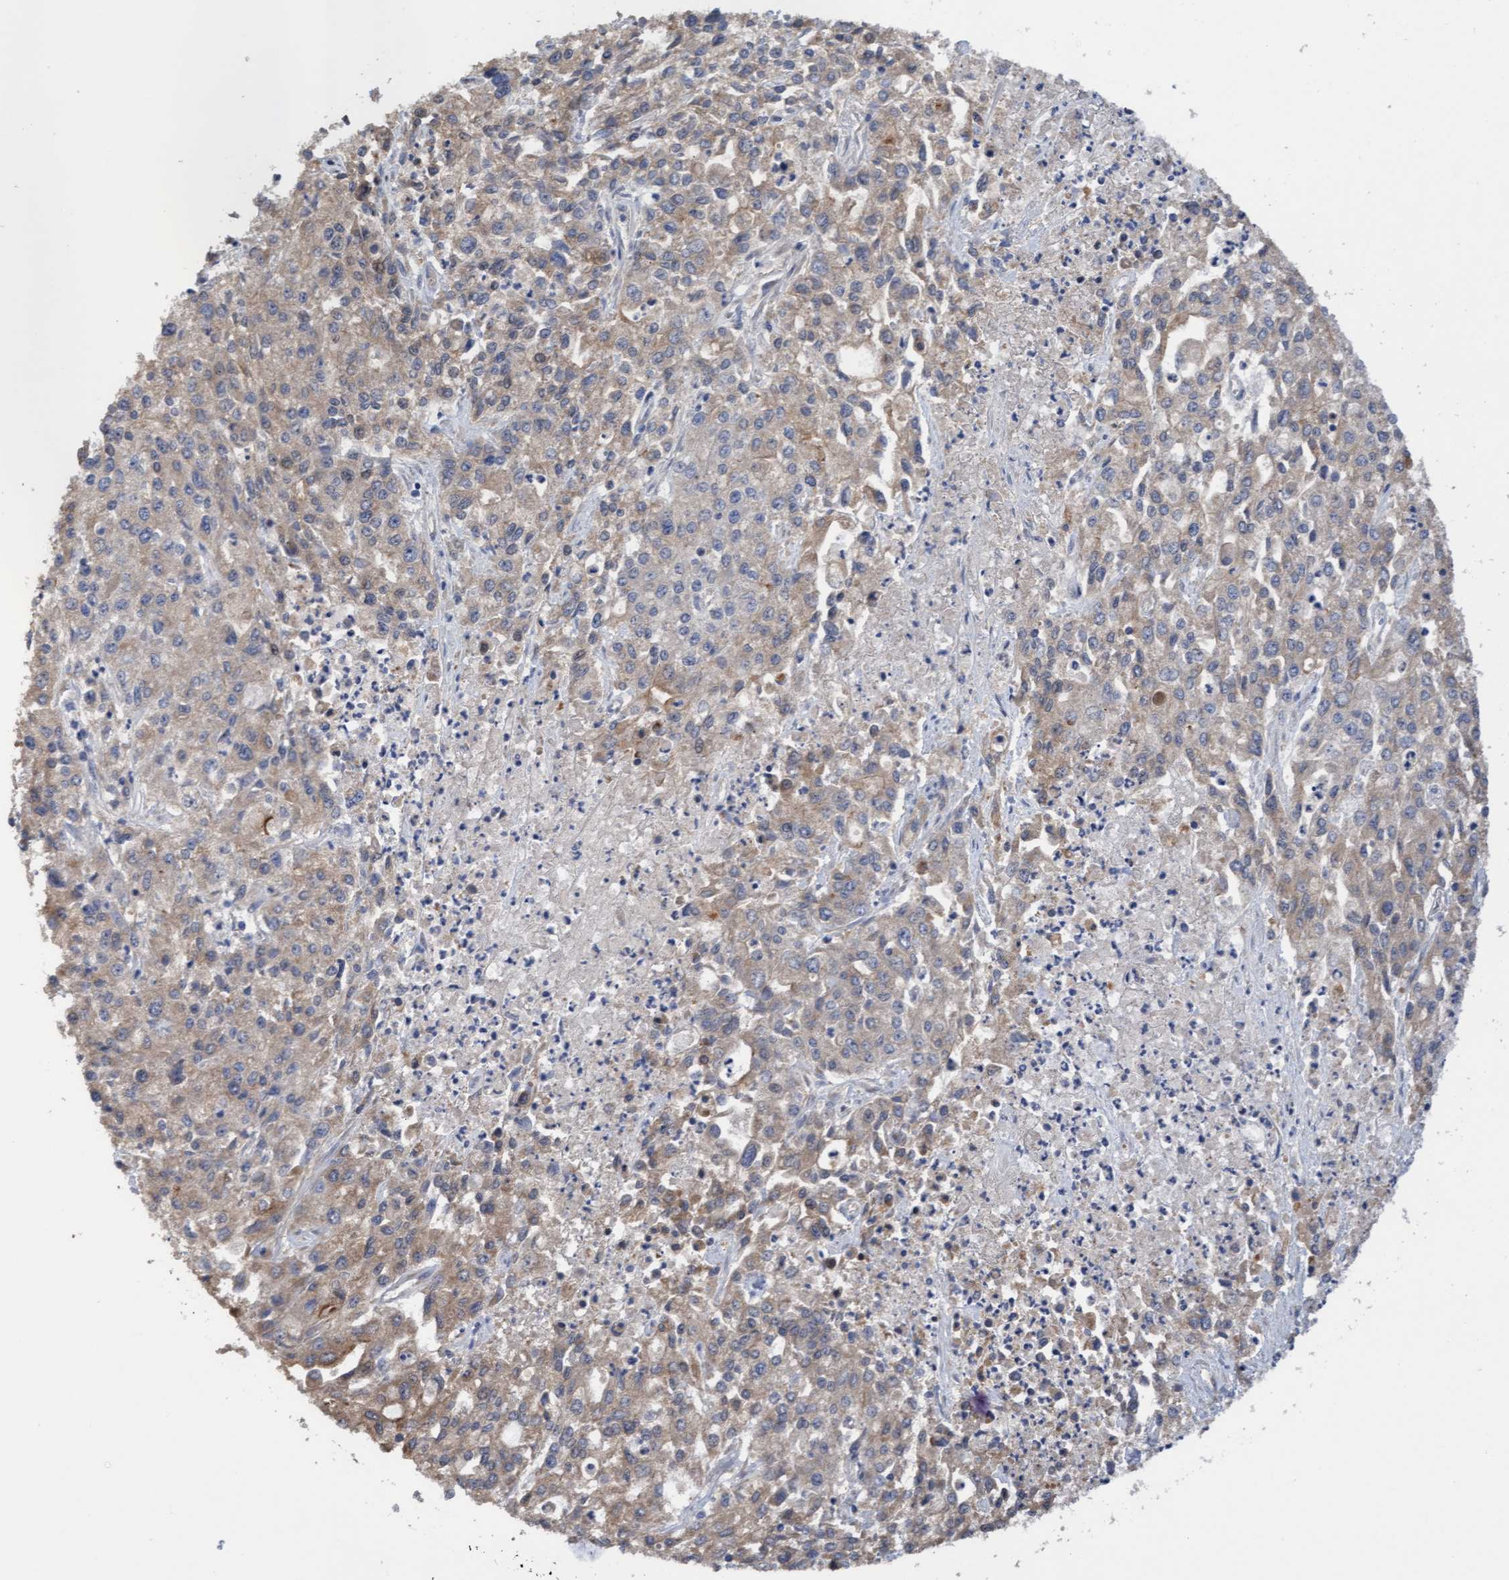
{"staining": {"intensity": "weak", "quantity": "25%-75%", "location": "cytoplasmic/membranous"}, "tissue": "endometrial cancer", "cell_type": "Tumor cells", "image_type": "cancer", "snomed": [{"axis": "morphology", "description": "Adenocarcinoma, NOS"}, {"axis": "topography", "description": "Endometrium"}], "caption": "Endometrial cancer (adenocarcinoma) stained for a protein (brown) shows weak cytoplasmic/membranous positive positivity in about 25%-75% of tumor cells.", "gene": "ITFG1", "patient": {"sex": "female", "age": 49}}